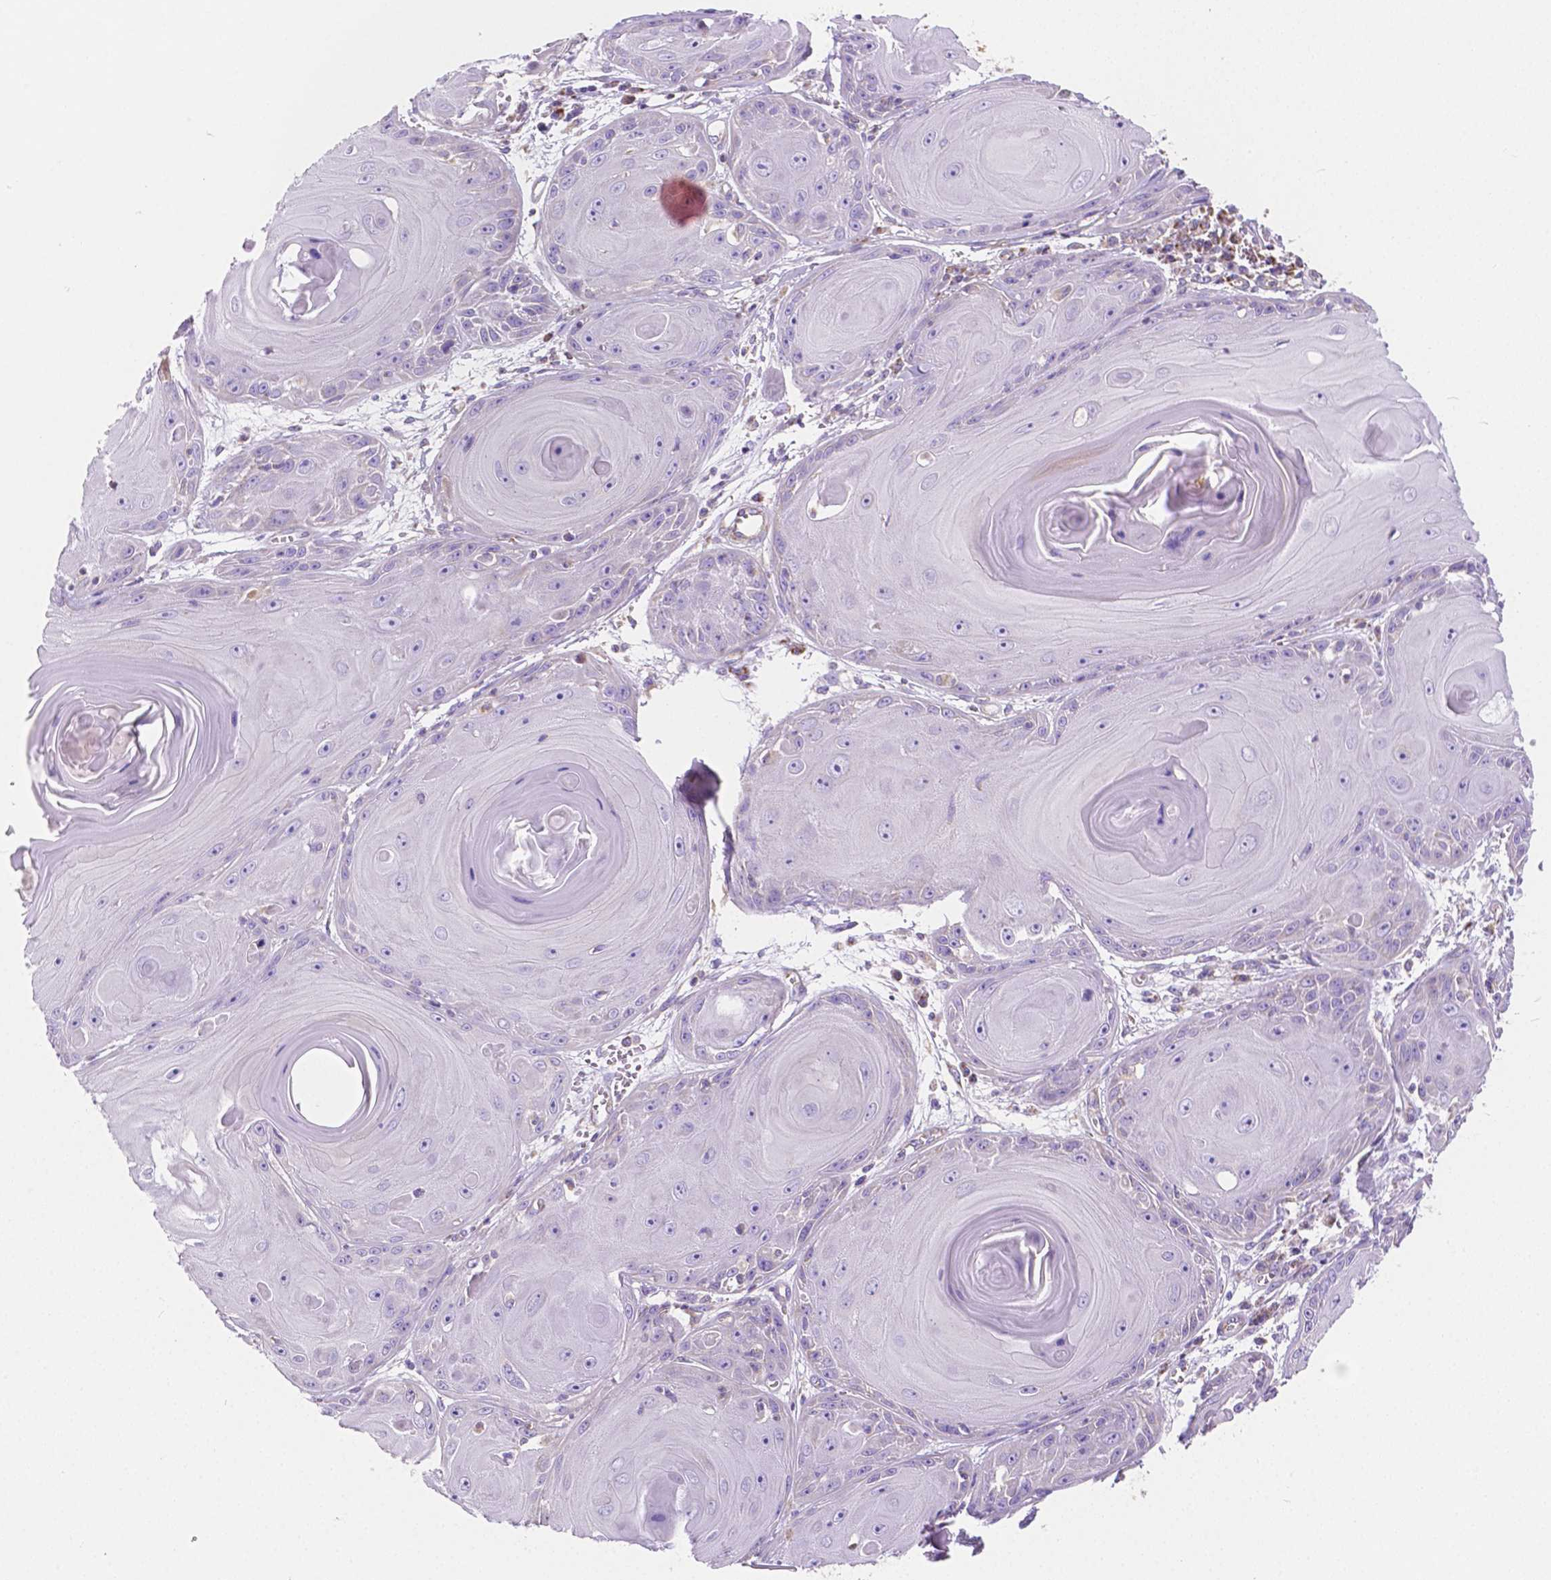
{"staining": {"intensity": "negative", "quantity": "none", "location": "none"}, "tissue": "skin cancer", "cell_type": "Tumor cells", "image_type": "cancer", "snomed": [{"axis": "morphology", "description": "Squamous cell carcinoma, NOS"}, {"axis": "topography", "description": "Skin"}, {"axis": "topography", "description": "Vulva"}], "caption": "An IHC histopathology image of squamous cell carcinoma (skin) is shown. There is no staining in tumor cells of squamous cell carcinoma (skin).", "gene": "SGTB", "patient": {"sex": "female", "age": 85}}